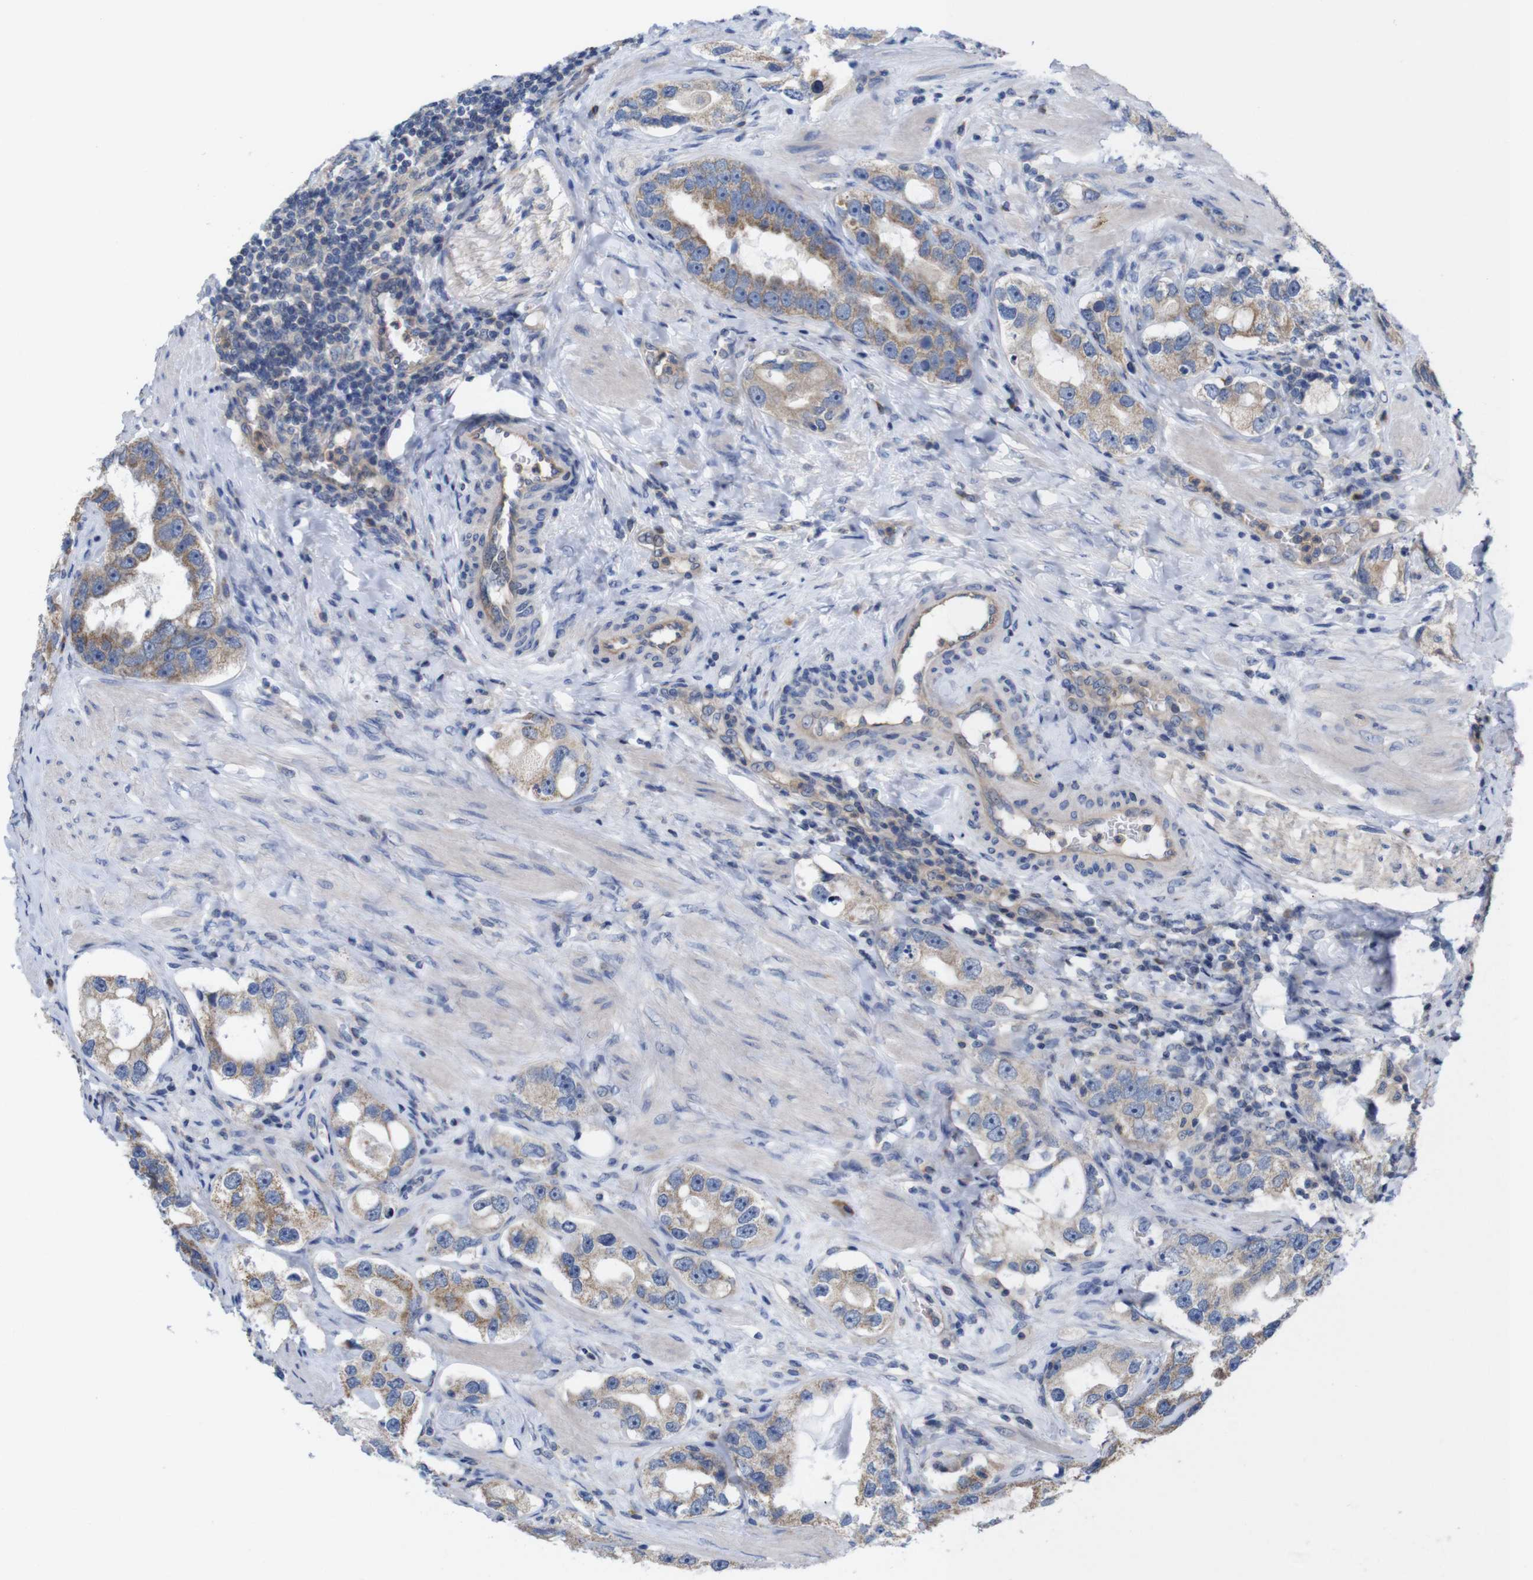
{"staining": {"intensity": "moderate", "quantity": ">75%", "location": "cytoplasmic/membranous"}, "tissue": "prostate cancer", "cell_type": "Tumor cells", "image_type": "cancer", "snomed": [{"axis": "morphology", "description": "Adenocarcinoma, High grade"}, {"axis": "topography", "description": "Prostate"}], "caption": "This is an image of immunohistochemistry staining of prostate high-grade adenocarcinoma, which shows moderate expression in the cytoplasmic/membranous of tumor cells.", "gene": "USH1C", "patient": {"sex": "male", "age": 63}}